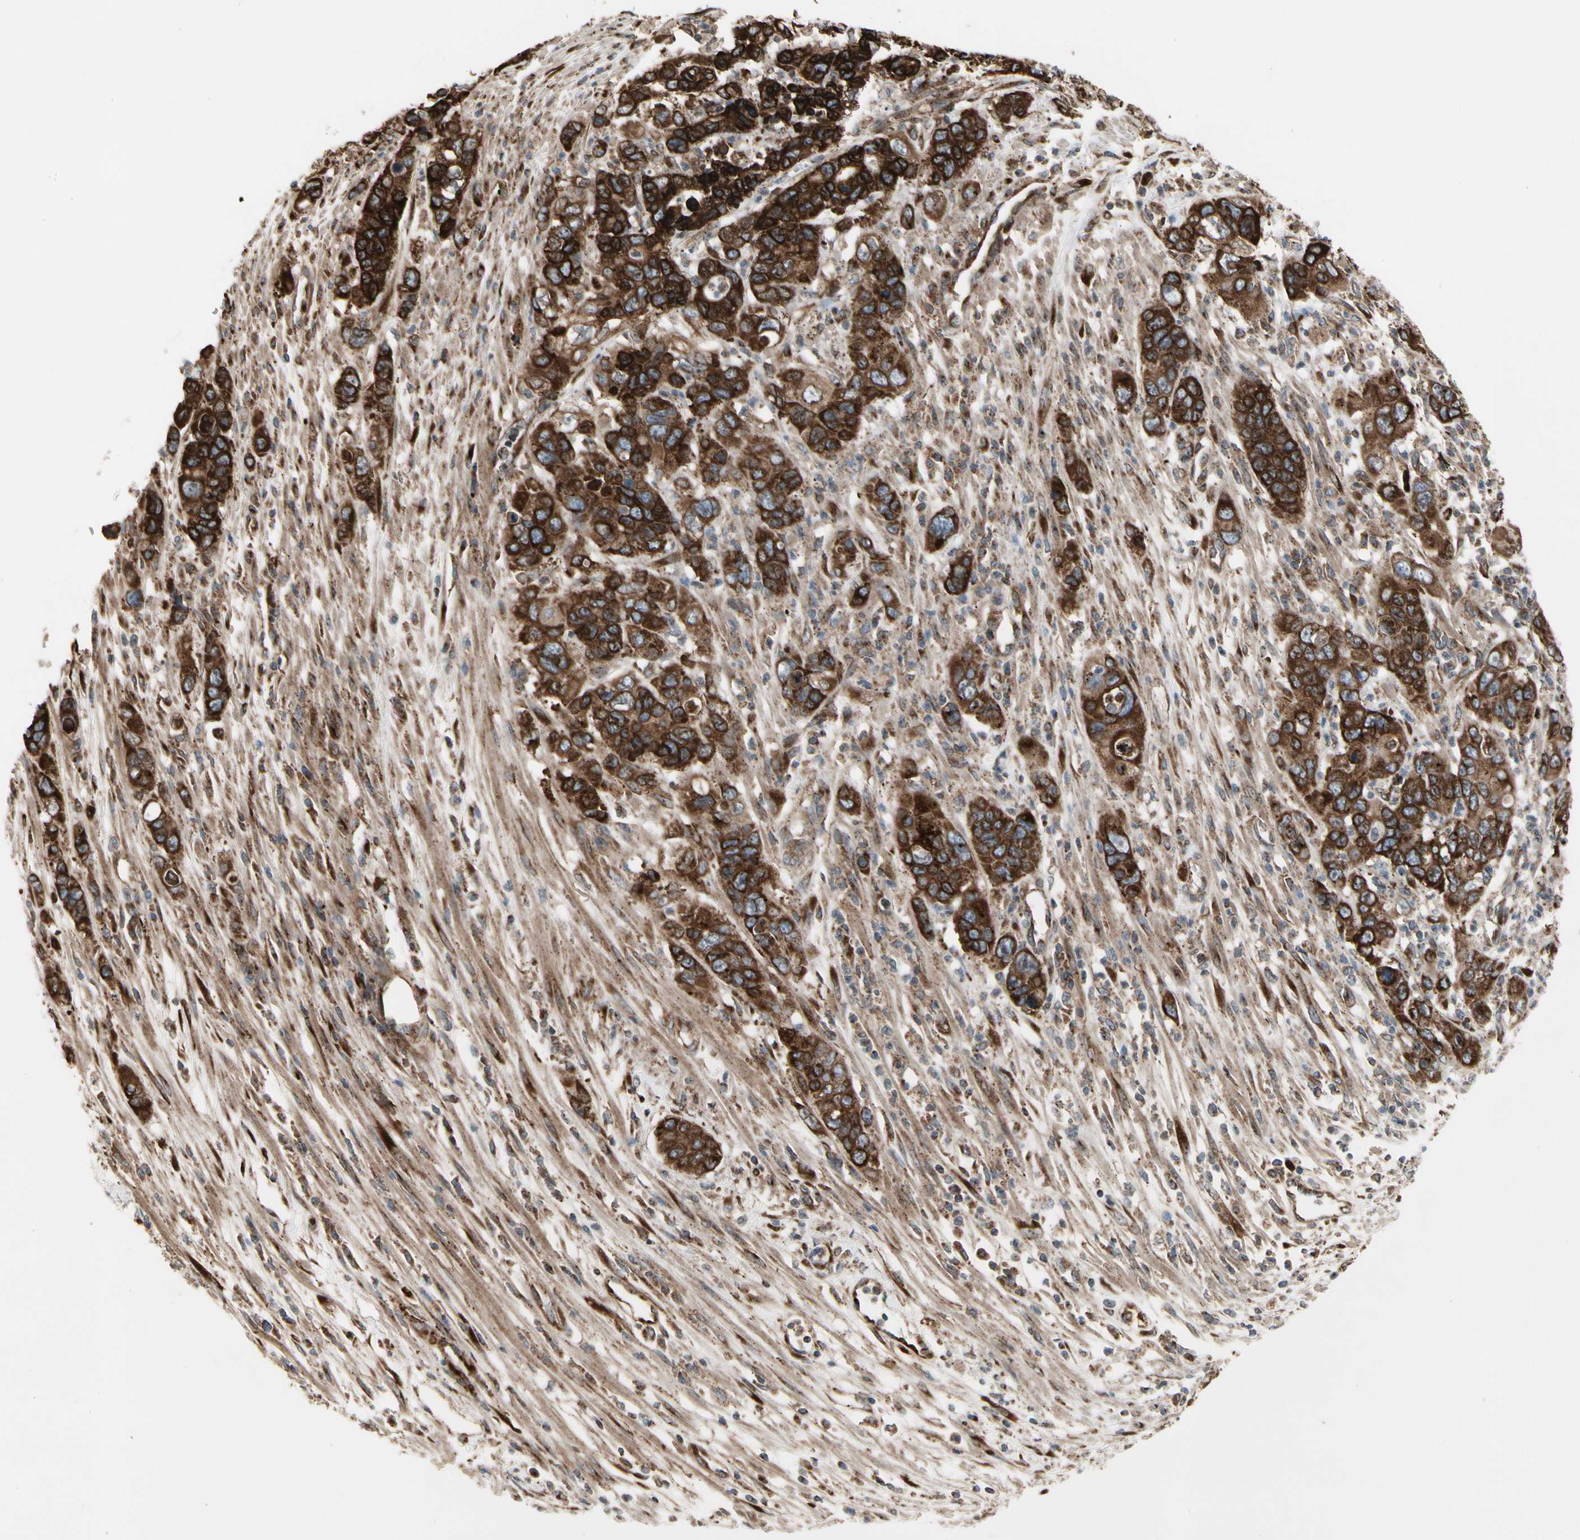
{"staining": {"intensity": "strong", "quantity": ">75%", "location": "cytoplasmic/membranous"}, "tissue": "pancreatic cancer", "cell_type": "Tumor cells", "image_type": "cancer", "snomed": [{"axis": "morphology", "description": "Adenocarcinoma, NOS"}, {"axis": "topography", "description": "Pancreas"}], "caption": "IHC histopathology image of neoplastic tissue: pancreatic cancer (adenocarcinoma) stained using IHC displays high levels of strong protein expression localized specifically in the cytoplasmic/membranous of tumor cells, appearing as a cytoplasmic/membranous brown color.", "gene": "SLC39A9", "patient": {"sex": "female", "age": 71}}